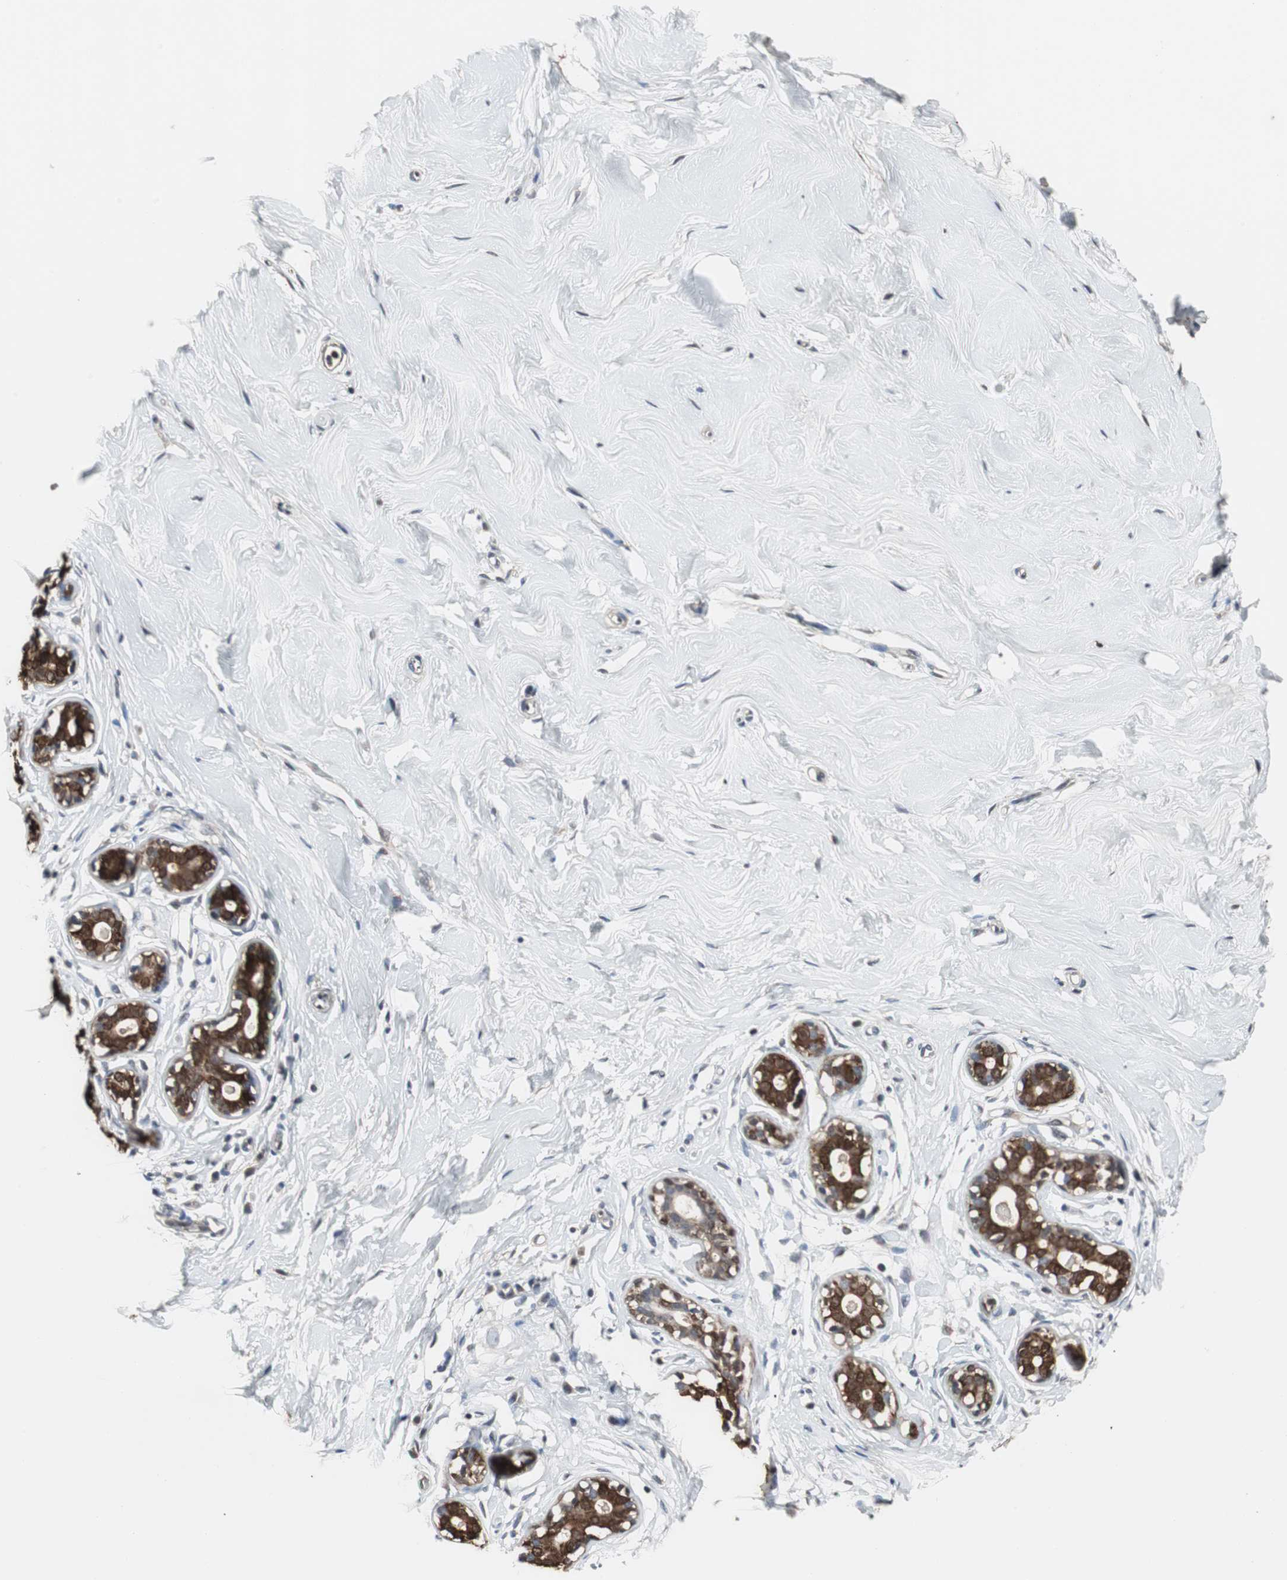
{"staining": {"intensity": "weak", "quantity": "25%-75%", "location": "cytoplasmic/membranous"}, "tissue": "breast", "cell_type": "Adipocytes", "image_type": "normal", "snomed": [{"axis": "morphology", "description": "Normal tissue, NOS"}, {"axis": "topography", "description": "Breast"}], "caption": "This photomicrograph demonstrates benign breast stained with IHC to label a protein in brown. The cytoplasmic/membranous of adipocytes show weak positivity for the protein. Nuclei are counter-stained blue.", "gene": "ZSCAN22", "patient": {"sex": "female", "age": 23}}